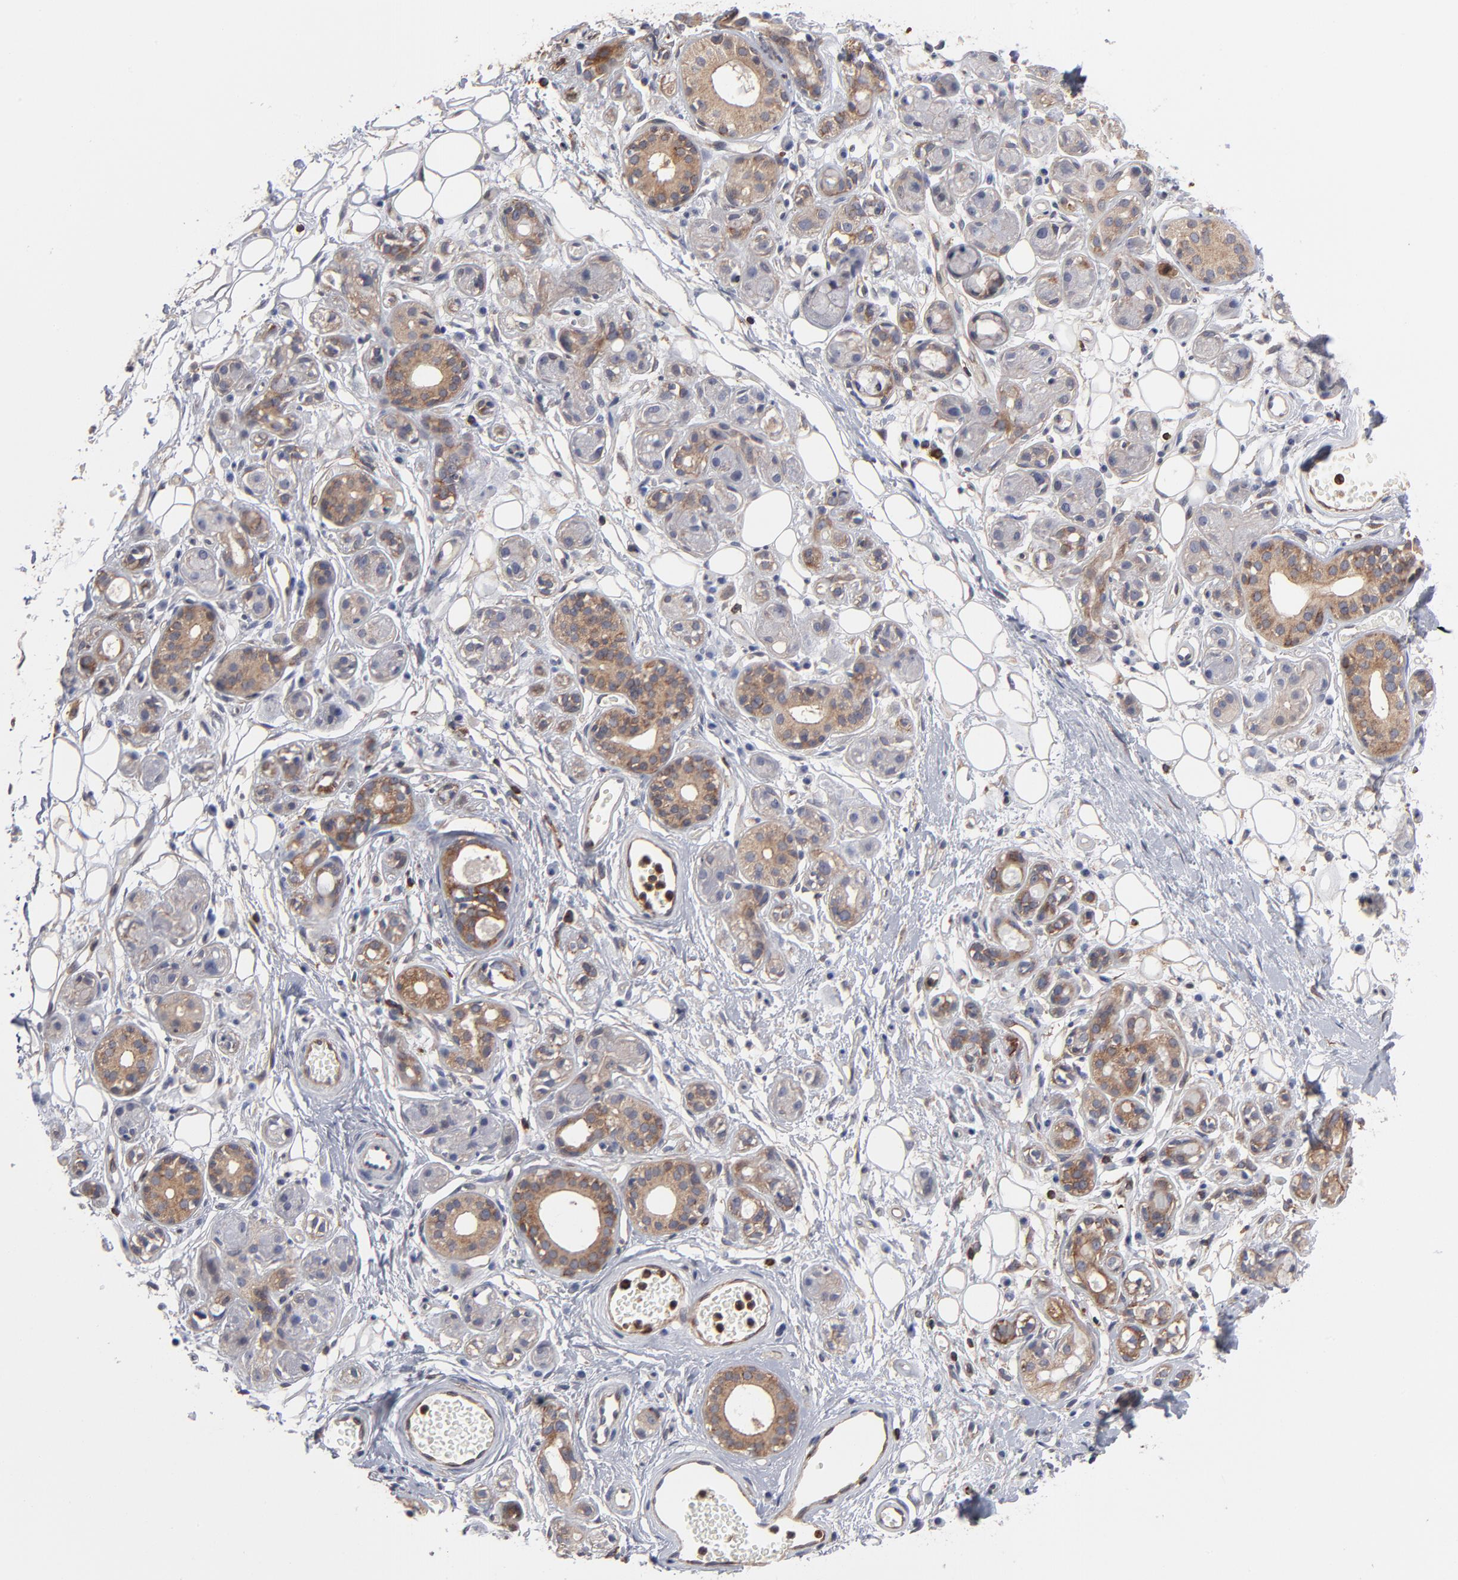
{"staining": {"intensity": "weak", "quantity": ">75%", "location": "cytoplasmic/membranous"}, "tissue": "salivary gland", "cell_type": "Glandular cells", "image_type": "normal", "snomed": [{"axis": "morphology", "description": "Normal tissue, NOS"}, {"axis": "topography", "description": "Salivary gland"}], "caption": "Normal salivary gland was stained to show a protein in brown. There is low levels of weak cytoplasmic/membranous positivity in approximately >75% of glandular cells. Using DAB (3,3'-diaminobenzidine) (brown) and hematoxylin (blue) stains, captured at high magnification using brightfield microscopy.", "gene": "PXN", "patient": {"sex": "male", "age": 54}}